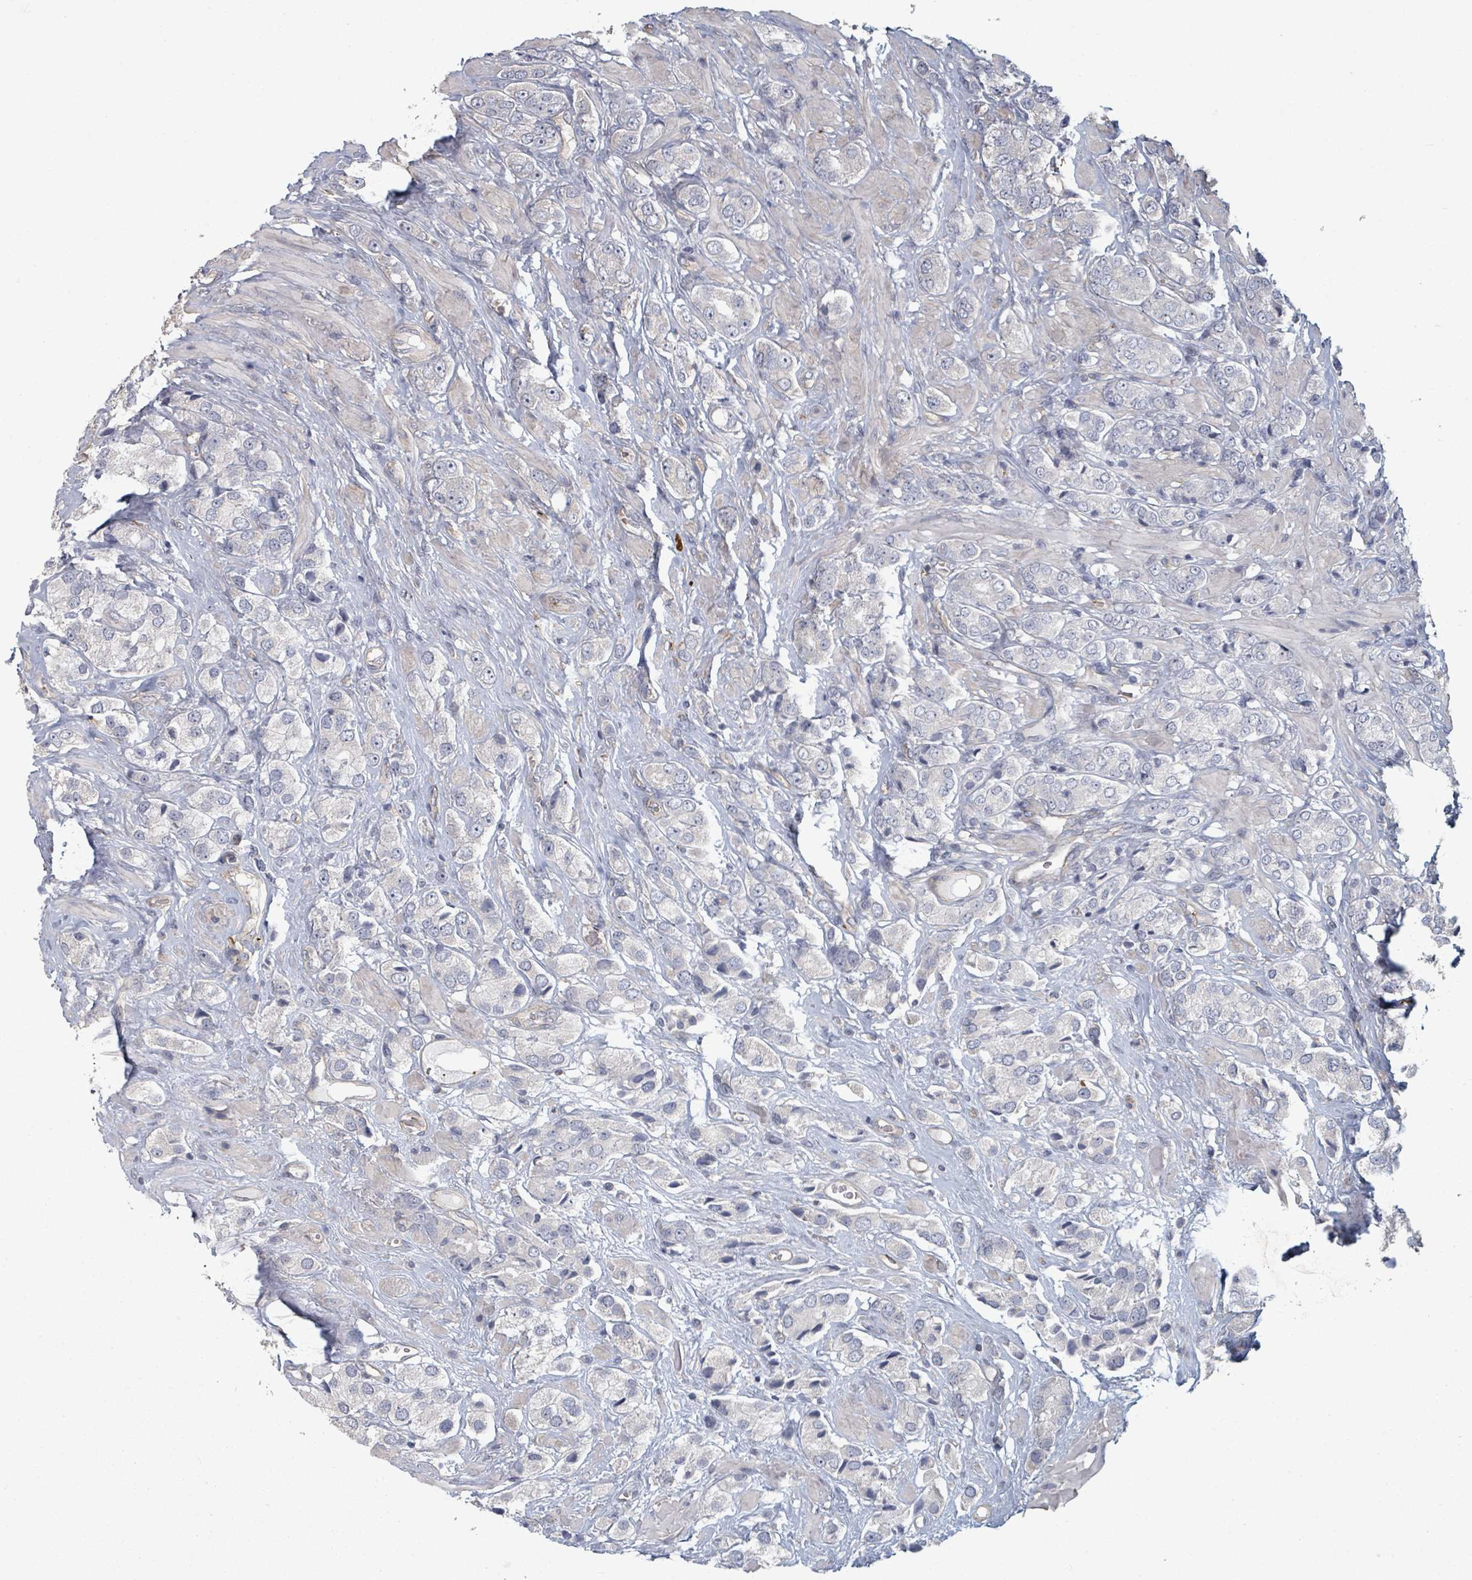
{"staining": {"intensity": "negative", "quantity": "none", "location": "none"}, "tissue": "prostate cancer", "cell_type": "Tumor cells", "image_type": "cancer", "snomed": [{"axis": "morphology", "description": "Adenocarcinoma, High grade"}, {"axis": "topography", "description": "Prostate and seminal vesicle, NOS"}], "caption": "Photomicrograph shows no significant protein staining in tumor cells of prostate high-grade adenocarcinoma.", "gene": "PLAUR", "patient": {"sex": "male", "age": 64}}